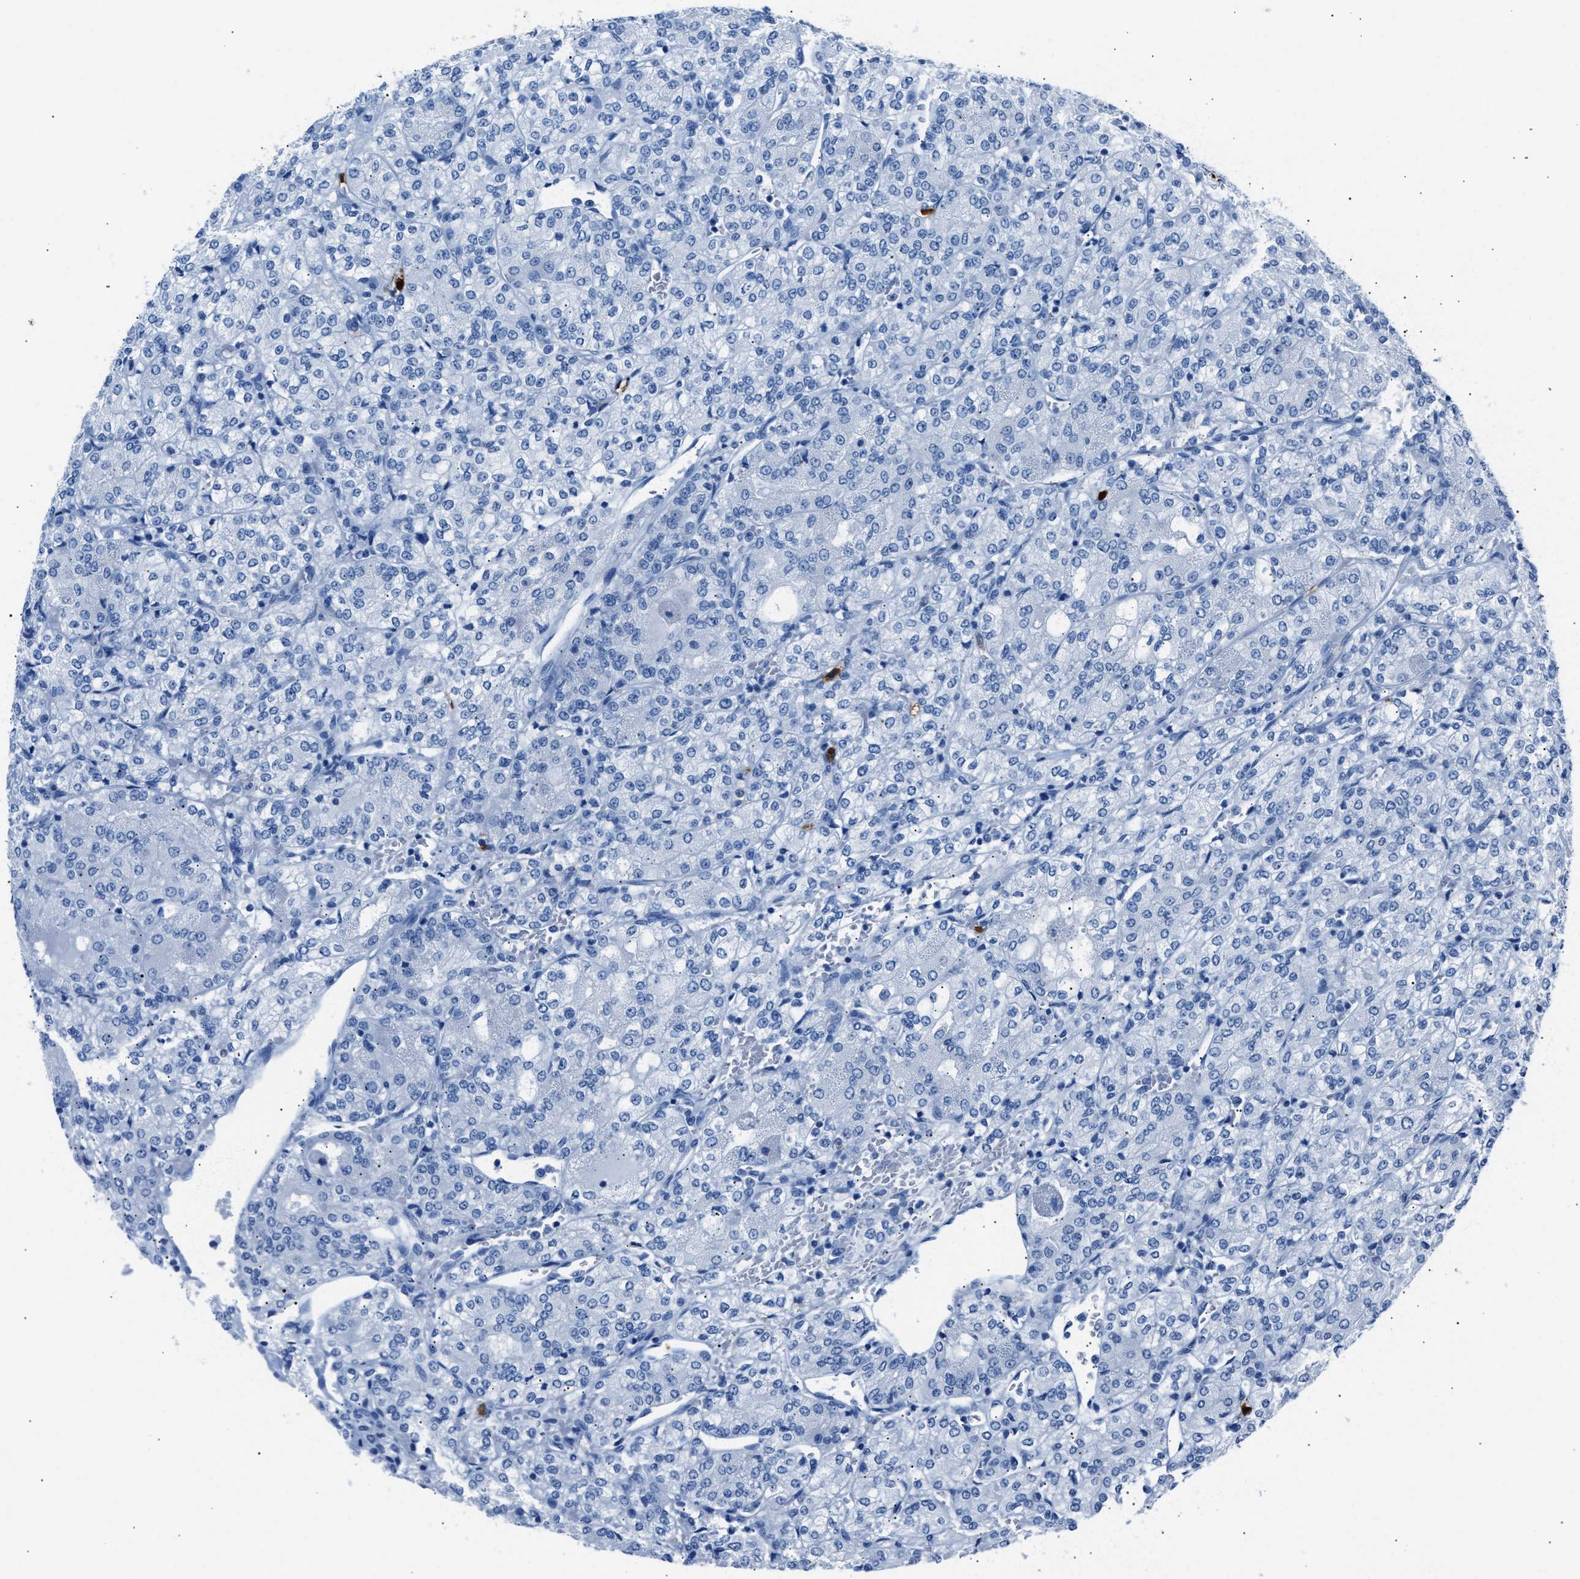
{"staining": {"intensity": "negative", "quantity": "none", "location": "none"}, "tissue": "renal cancer", "cell_type": "Tumor cells", "image_type": "cancer", "snomed": [{"axis": "morphology", "description": "Adenocarcinoma, NOS"}, {"axis": "topography", "description": "Kidney"}], "caption": "Renal cancer (adenocarcinoma) was stained to show a protein in brown. There is no significant staining in tumor cells. (DAB IHC visualized using brightfield microscopy, high magnification).", "gene": "S100P", "patient": {"sex": "male", "age": 77}}